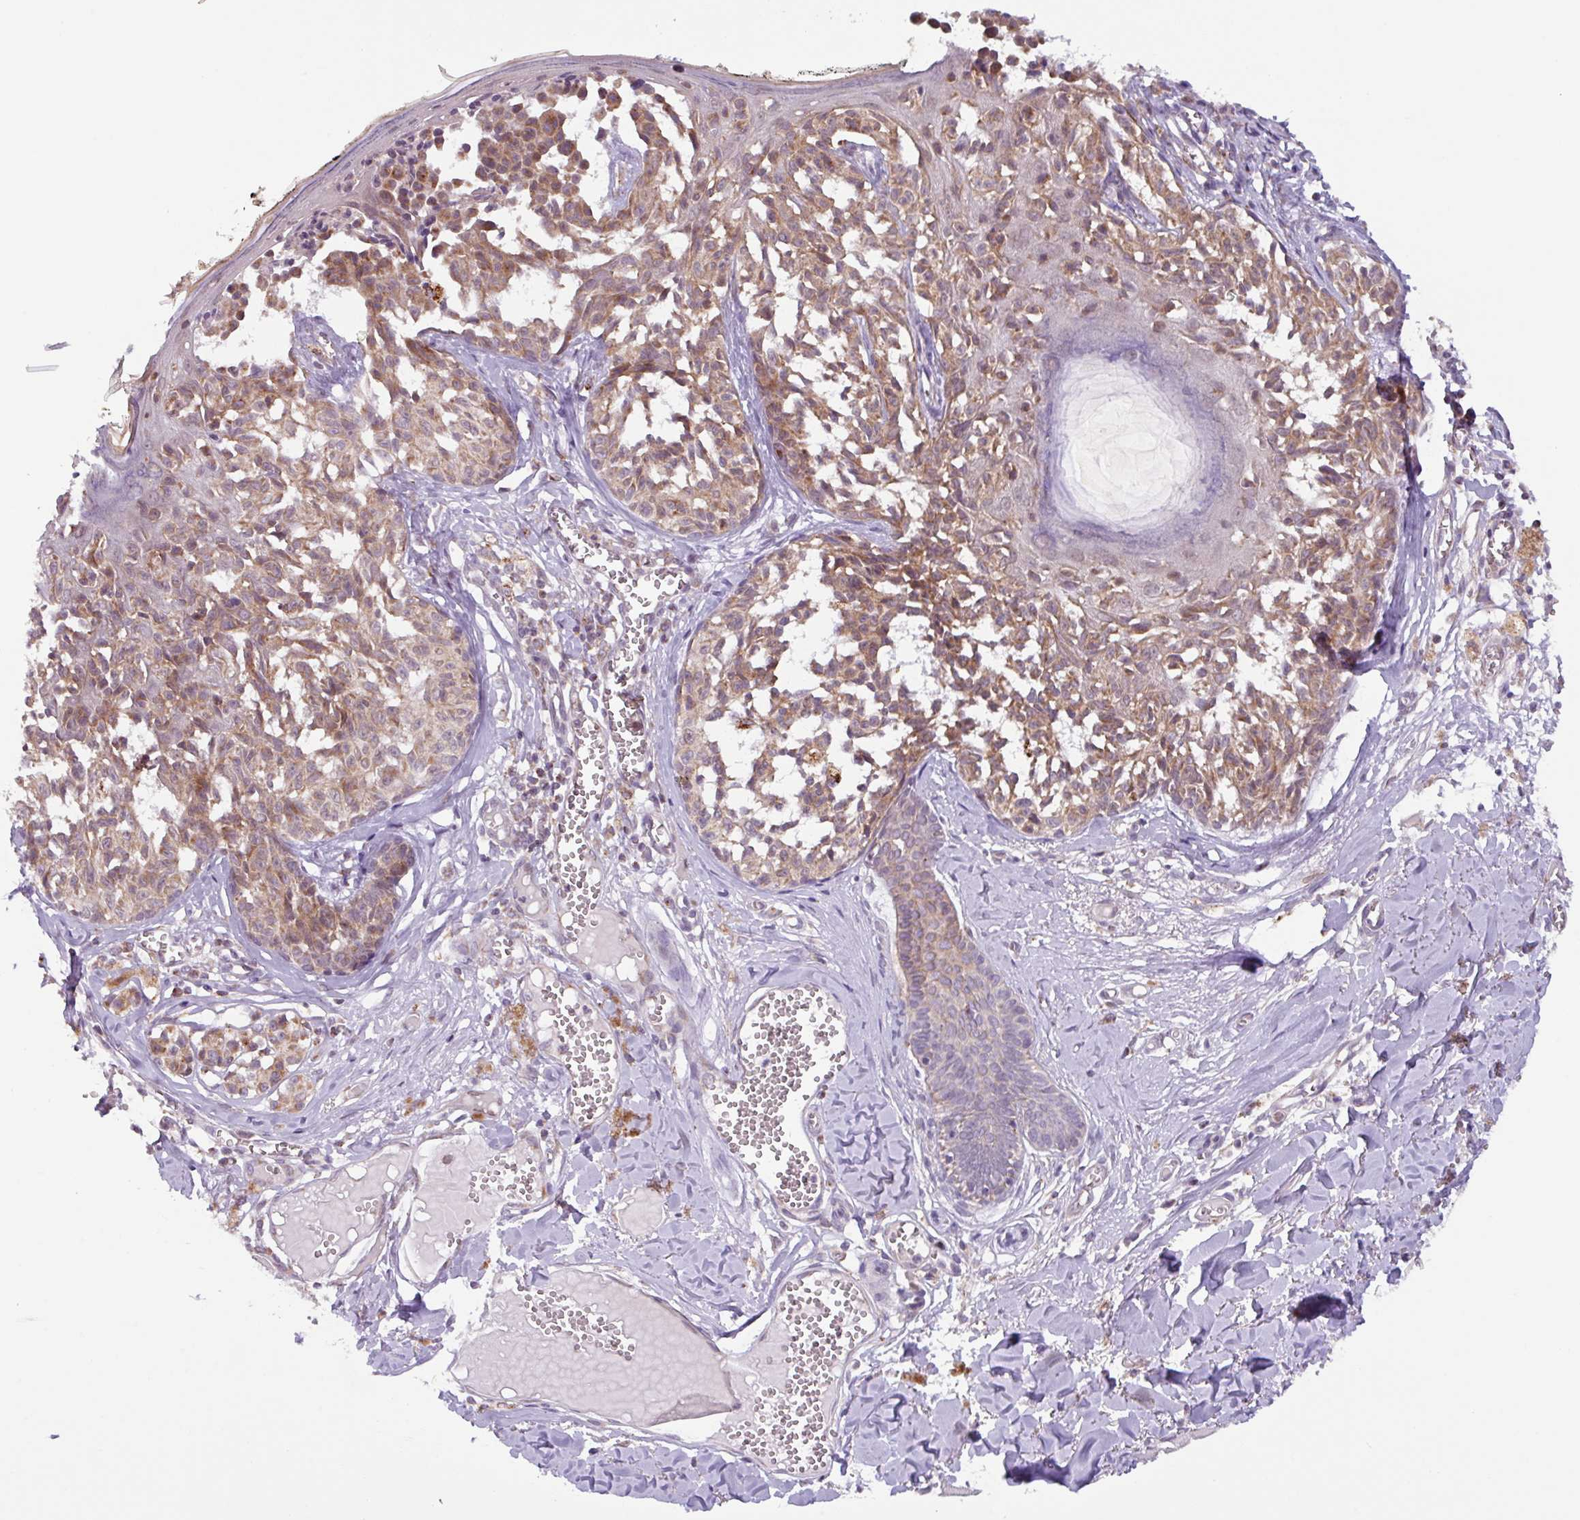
{"staining": {"intensity": "moderate", "quantity": ">75%", "location": "cytoplasmic/membranous"}, "tissue": "melanoma", "cell_type": "Tumor cells", "image_type": "cancer", "snomed": [{"axis": "morphology", "description": "Malignant melanoma, NOS"}, {"axis": "topography", "description": "Skin"}], "caption": "Immunohistochemistry (IHC) micrograph of human malignant melanoma stained for a protein (brown), which displays medium levels of moderate cytoplasmic/membranous positivity in approximately >75% of tumor cells.", "gene": "AKIRIN1", "patient": {"sex": "female", "age": 43}}